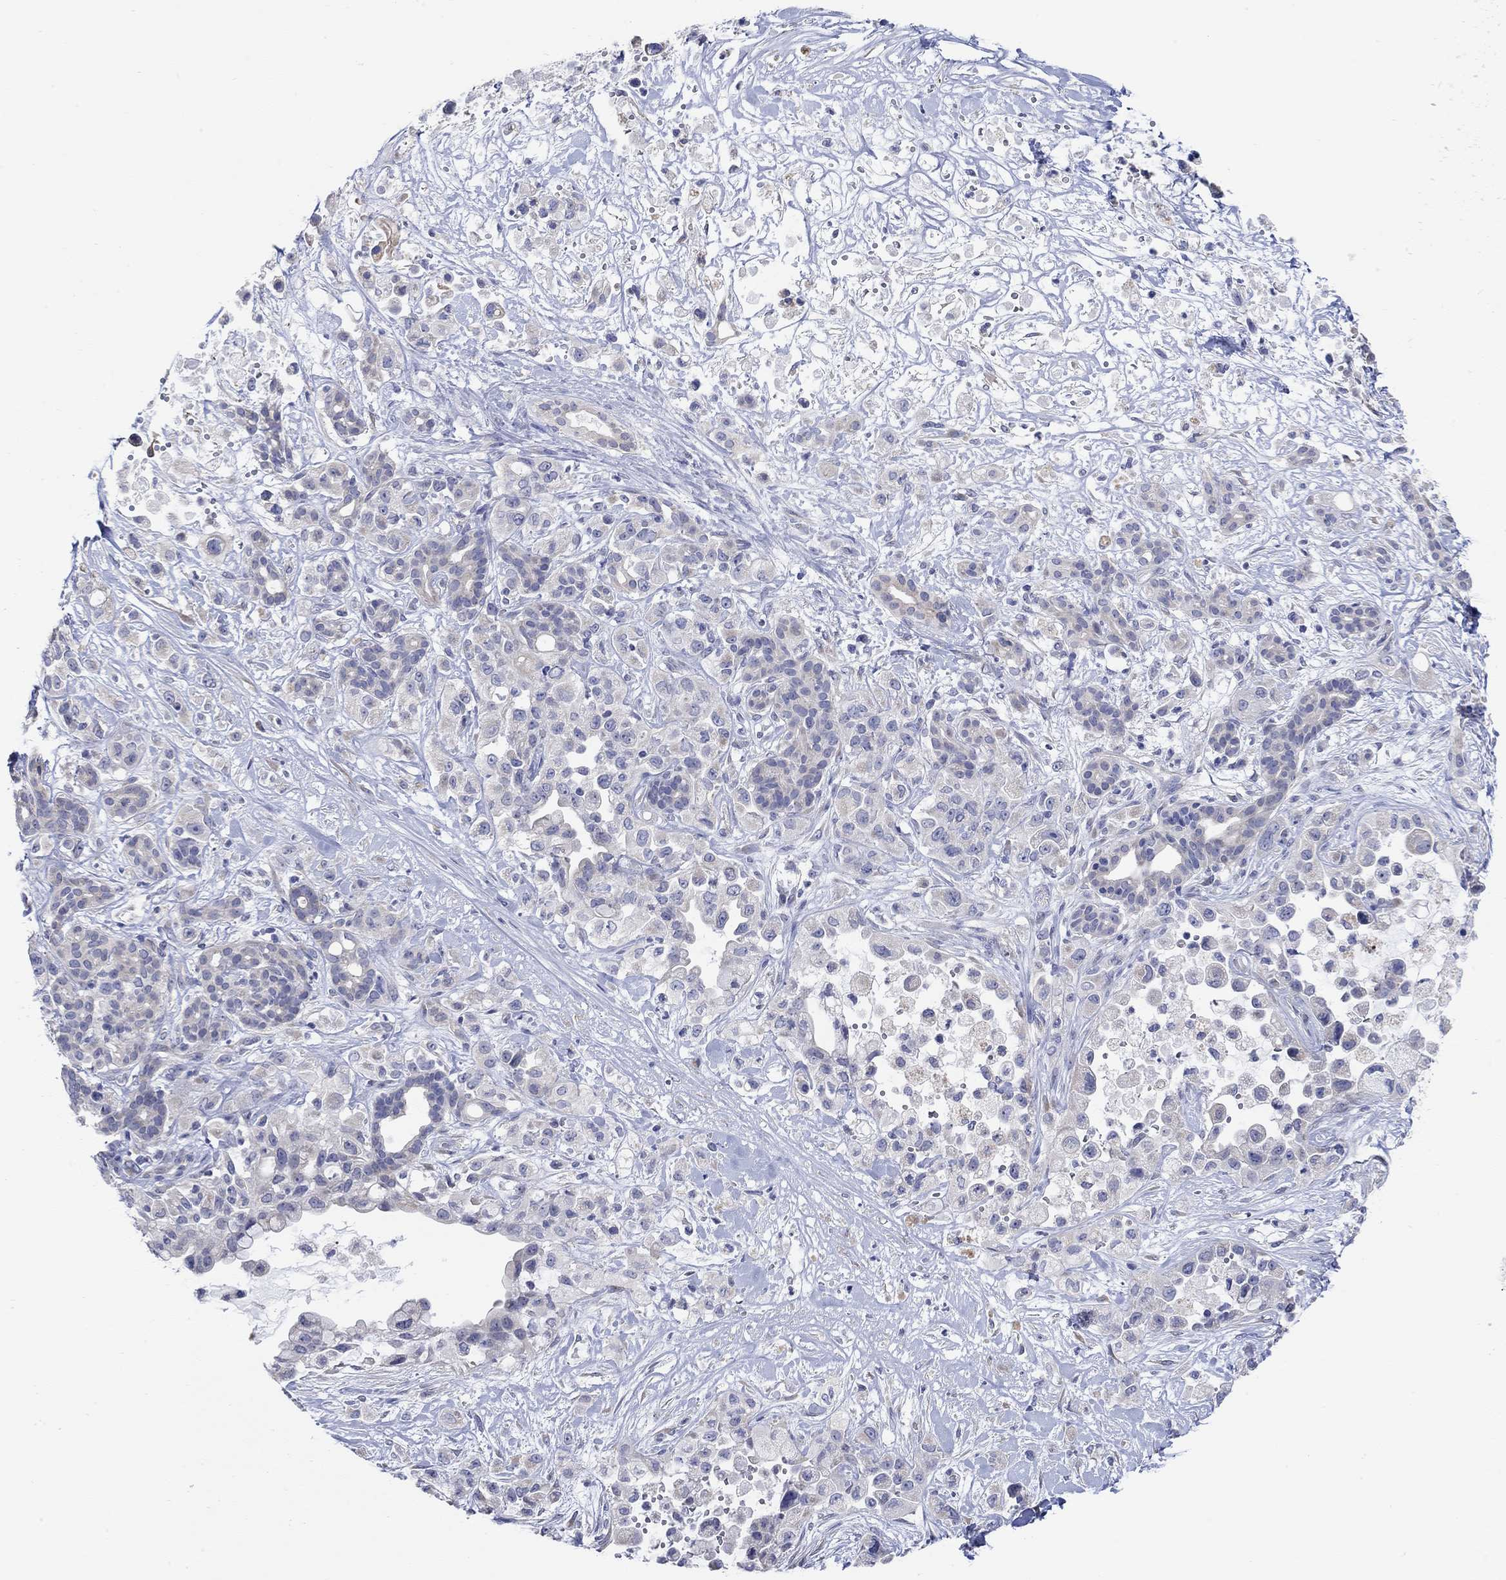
{"staining": {"intensity": "negative", "quantity": "none", "location": "none"}, "tissue": "pancreatic cancer", "cell_type": "Tumor cells", "image_type": "cancer", "snomed": [{"axis": "morphology", "description": "Adenocarcinoma, NOS"}, {"axis": "topography", "description": "Pancreas"}], "caption": "Tumor cells are negative for protein expression in human adenocarcinoma (pancreatic).", "gene": "KRT222", "patient": {"sex": "male", "age": 44}}